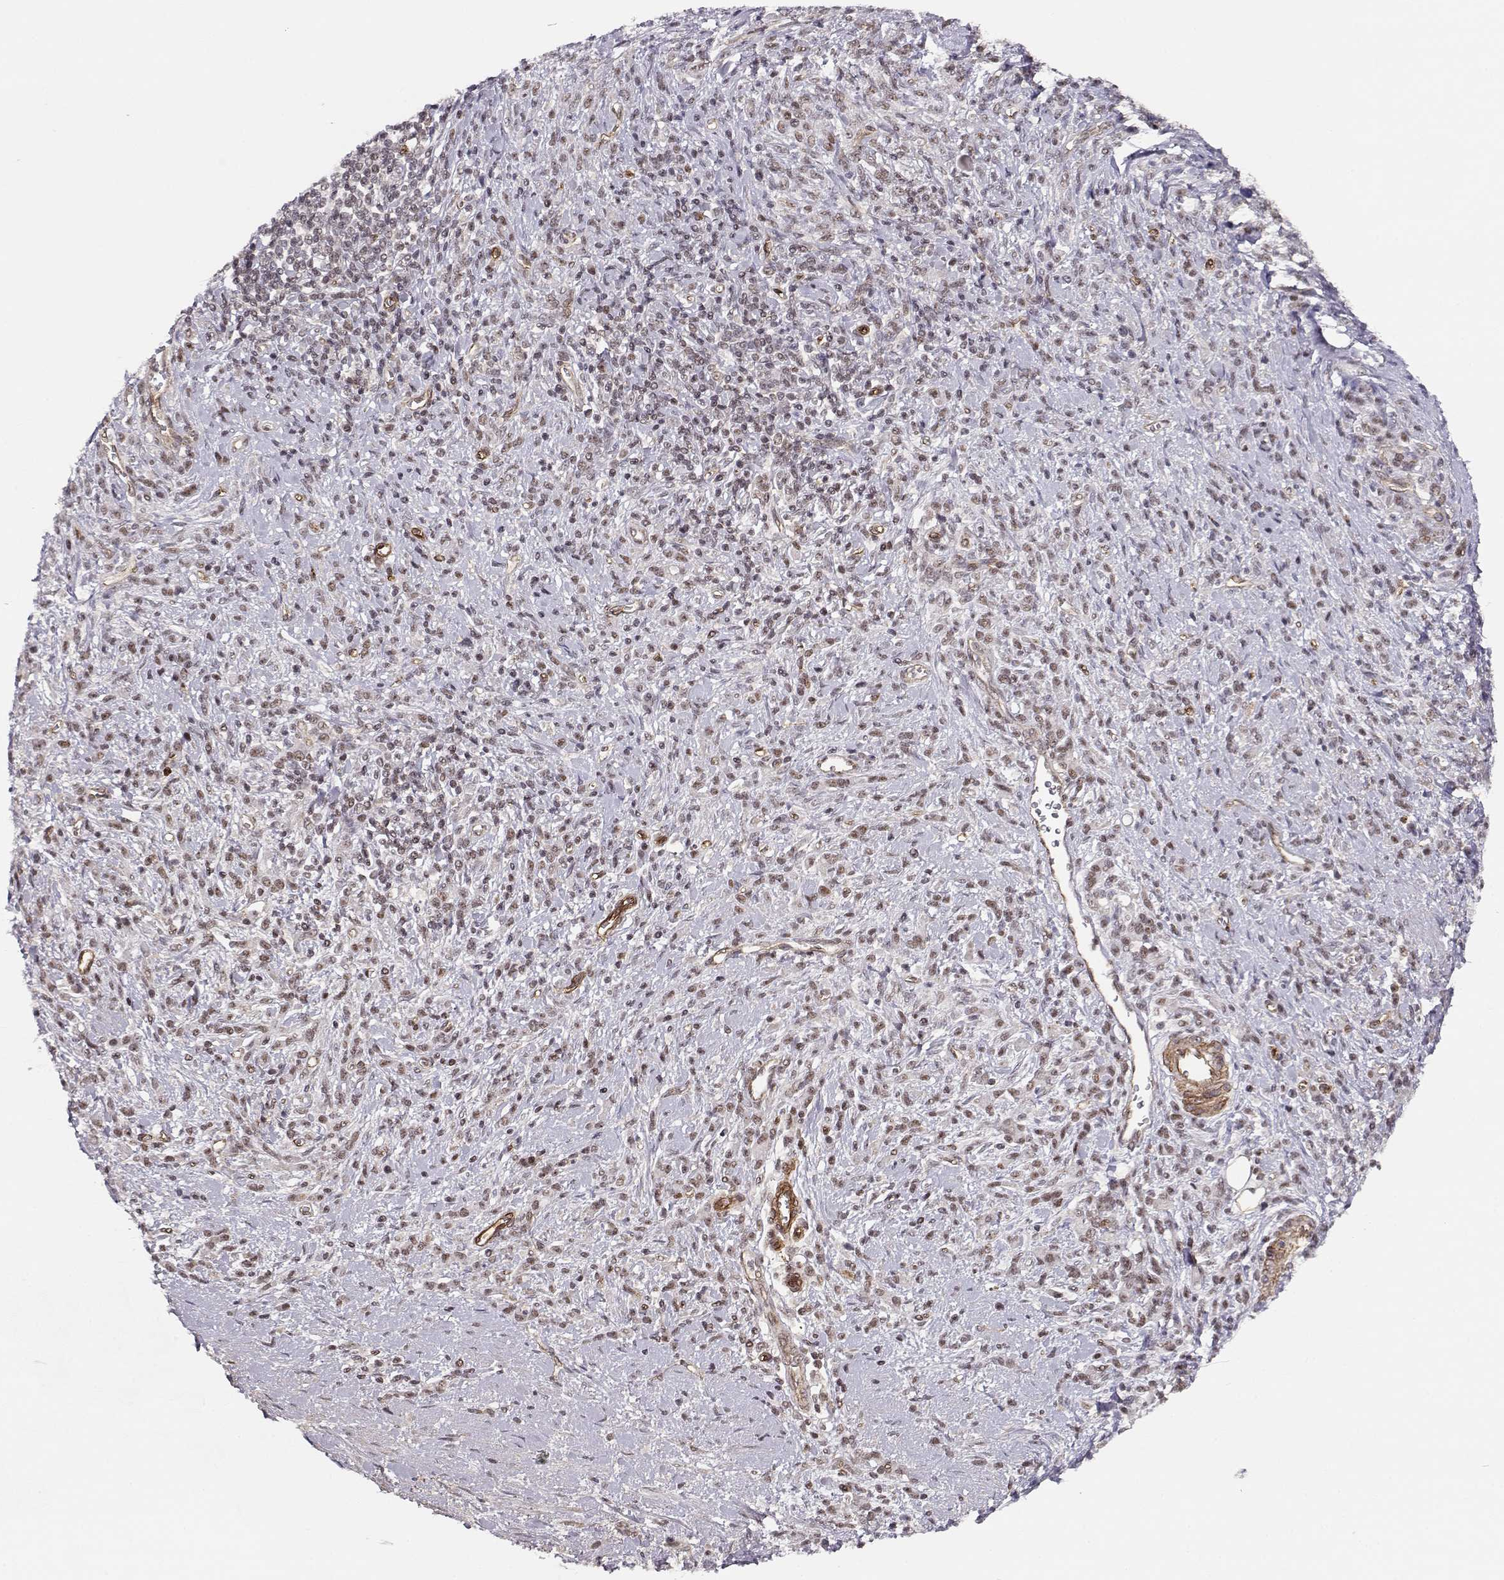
{"staining": {"intensity": "moderate", "quantity": "<25%", "location": "nuclear"}, "tissue": "stomach cancer", "cell_type": "Tumor cells", "image_type": "cancer", "snomed": [{"axis": "morphology", "description": "Adenocarcinoma, NOS"}, {"axis": "topography", "description": "Stomach"}], "caption": "Adenocarcinoma (stomach) stained for a protein (brown) exhibits moderate nuclear positive expression in approximately <25% of tumor cells.", "gene": "CIR1", "patient": {"sex": "female", "age": 57}}